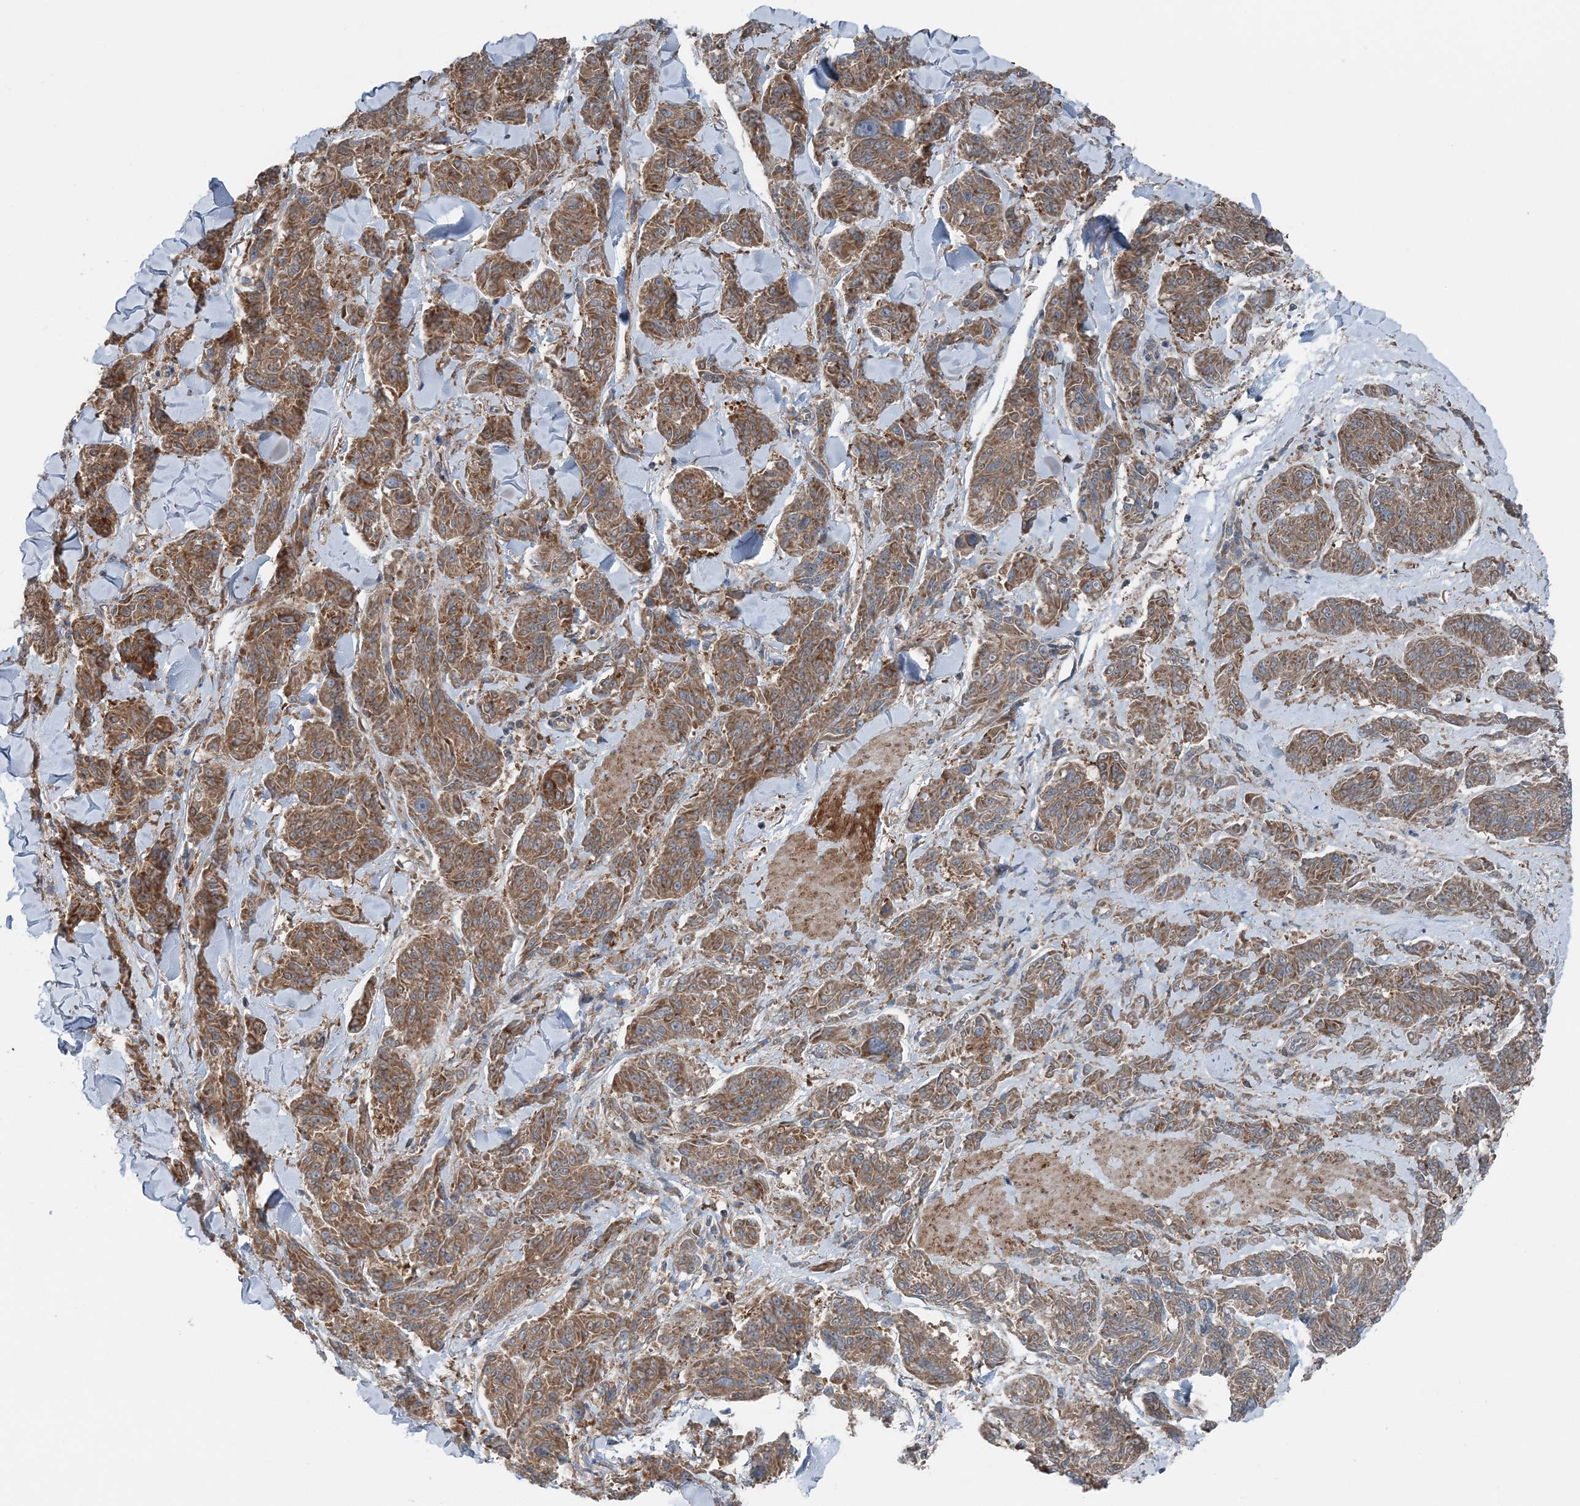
{"staining": {"intensity": "moderate", "quantity": ">75%", "location": "cytoplasmic/membranous"}, "tissue": "melanoma", "cell_type": "Tumor cells", "image_type": "cancer", "snomed": [{"axis": "morphology", "description": "Malignant melanoma, NOS"}, {"axis": "topography", "description": "Skin"}], "caption": "DAB (3,3'-diaminobenzidine) immunohistochemical staining of melanoma shows moderate cytoplasmic/membranous protein staining in approximately >75% of tumor cells.", "gene": "ASNSD1", "patient": {"sex": "male", "age": 53}}